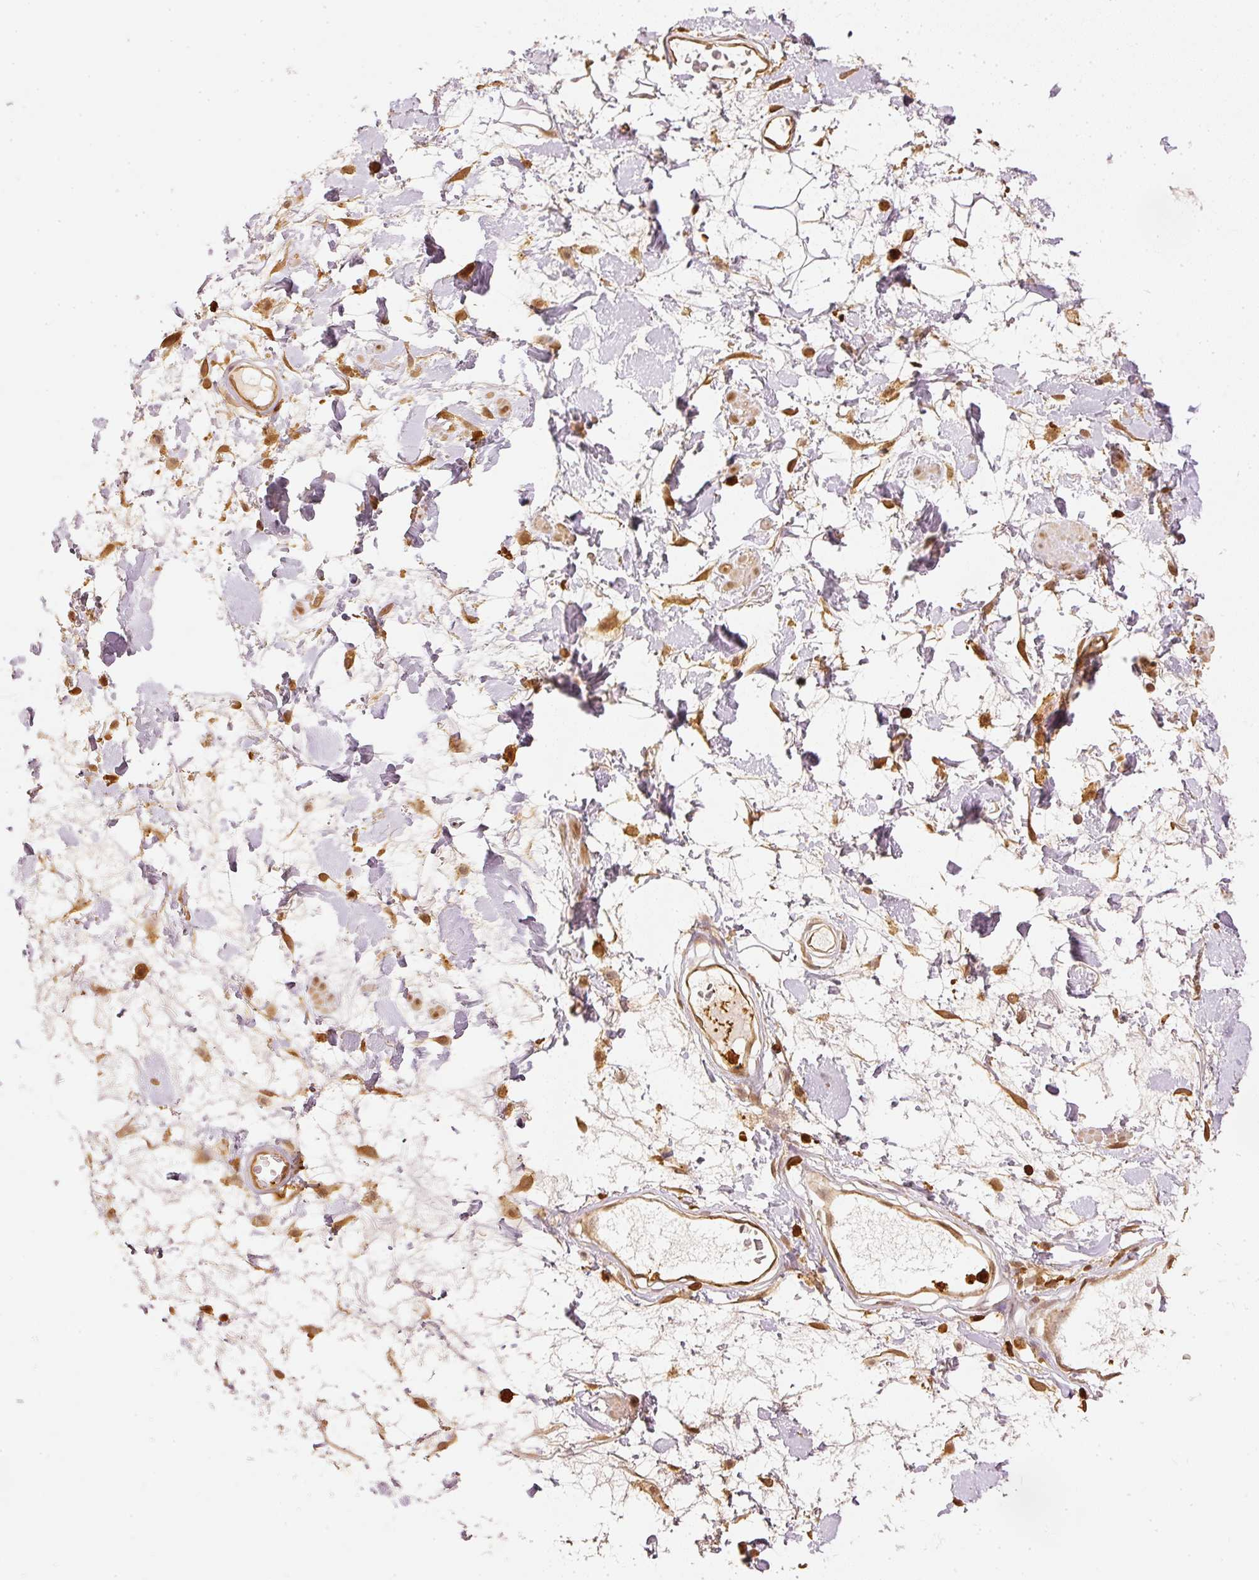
{"staining": {"intensity": "negative", "quantity": "none", "location": "none"}, "tissue": "adipose tissue", "cell_type": "Adipocytes", "image_type": "normal", "snomed": [{"axis": "morphology", "description": "Normal tissue, NOS"}, {"axis": "topography", "description": "Vulva"}, {"axis": "topography", "description": "Peripheral nerve tissue"}], "caption": "The photomicrograph displays no significant positivity in adipocytes of adipose tissue. (Brightfield microscopy of DAB (3,3'-diaminobenzidine) immunohistochemistry (IHC) at high magnification).", "gene": "PFN1", "patient": {"sex": "female", "age": 68}}